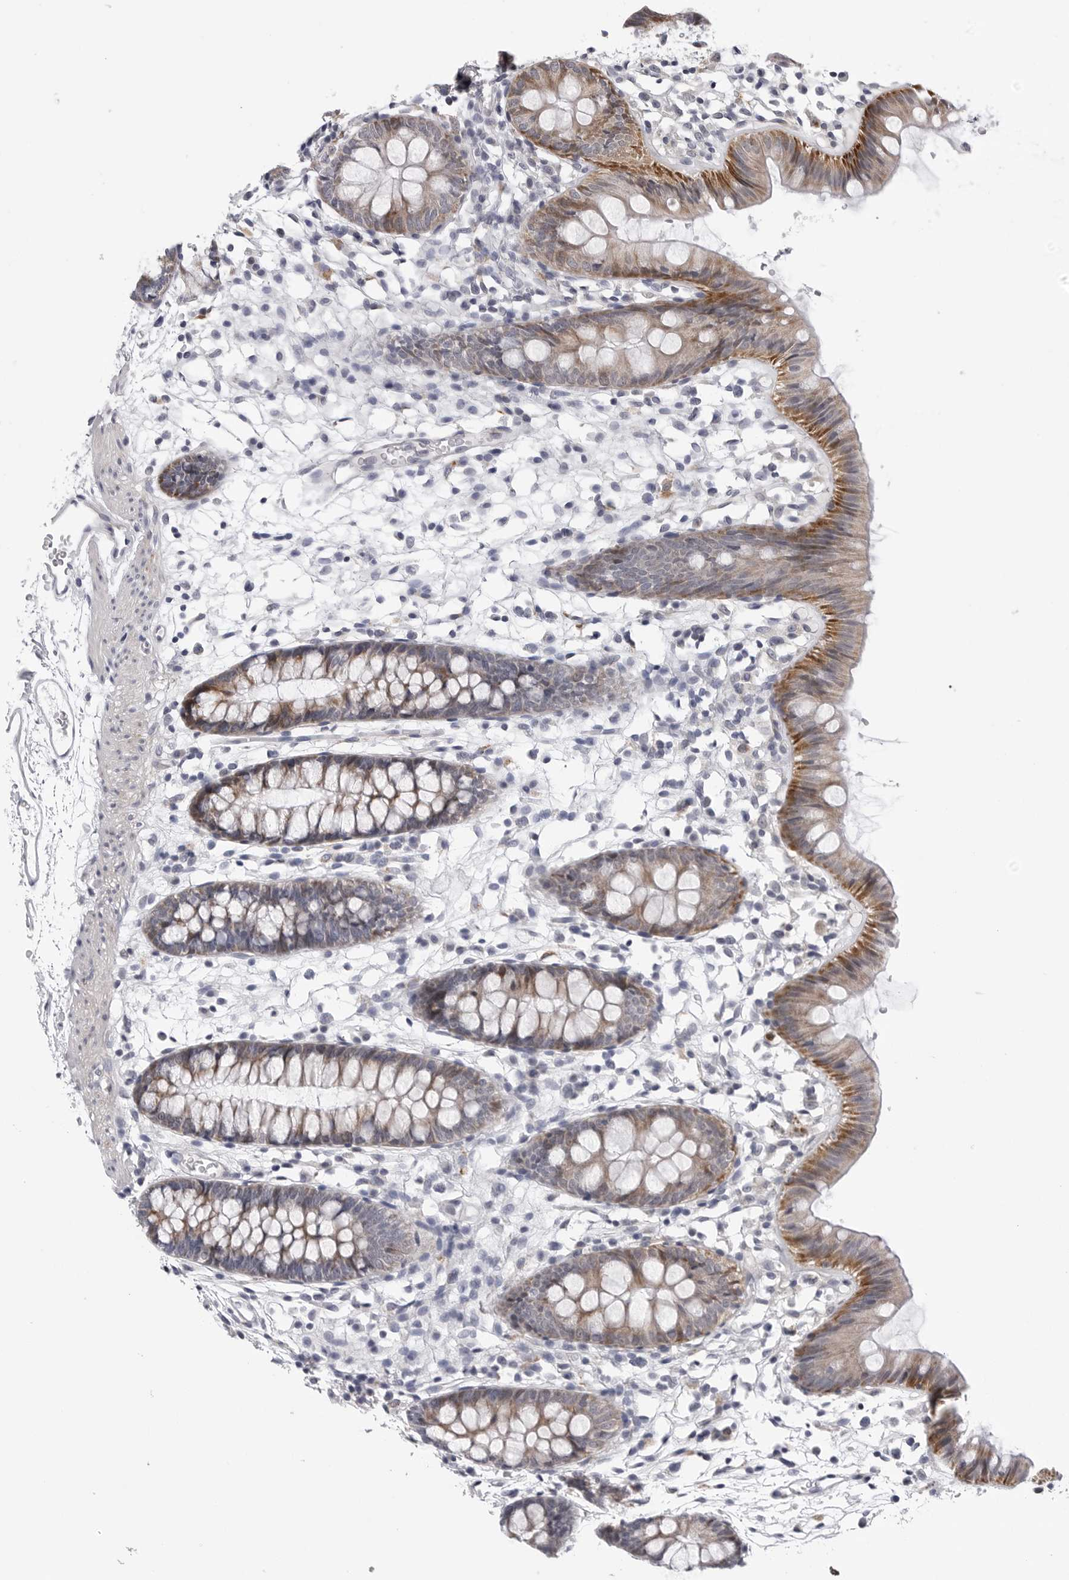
{"staining": {"intensity": "negative", "quantity": "none", "location": "none"}, "tissue": "colon", "cell_type": "Endothelial cells", "image_type": "normal", "snomed": [{"axis": "morphology", "description": "Normal tissue, NOS"}, {"axis": "topography", "description": "Colon"}], "caption": "High power microscopy histopathology image of an immunohistochemistry (IHC) photomicrograph of normal colon, revealing no significant positivity in endothelial cells. The staining was performed using DAB (3,3'-diaminobenzidine) to visualize the protein expression in brown, while the nuclei were stained in blue with hematoxylin (Magnification: 20x).", "gene": "CDK20", "patient": {"sex": "male", "age": 56}}